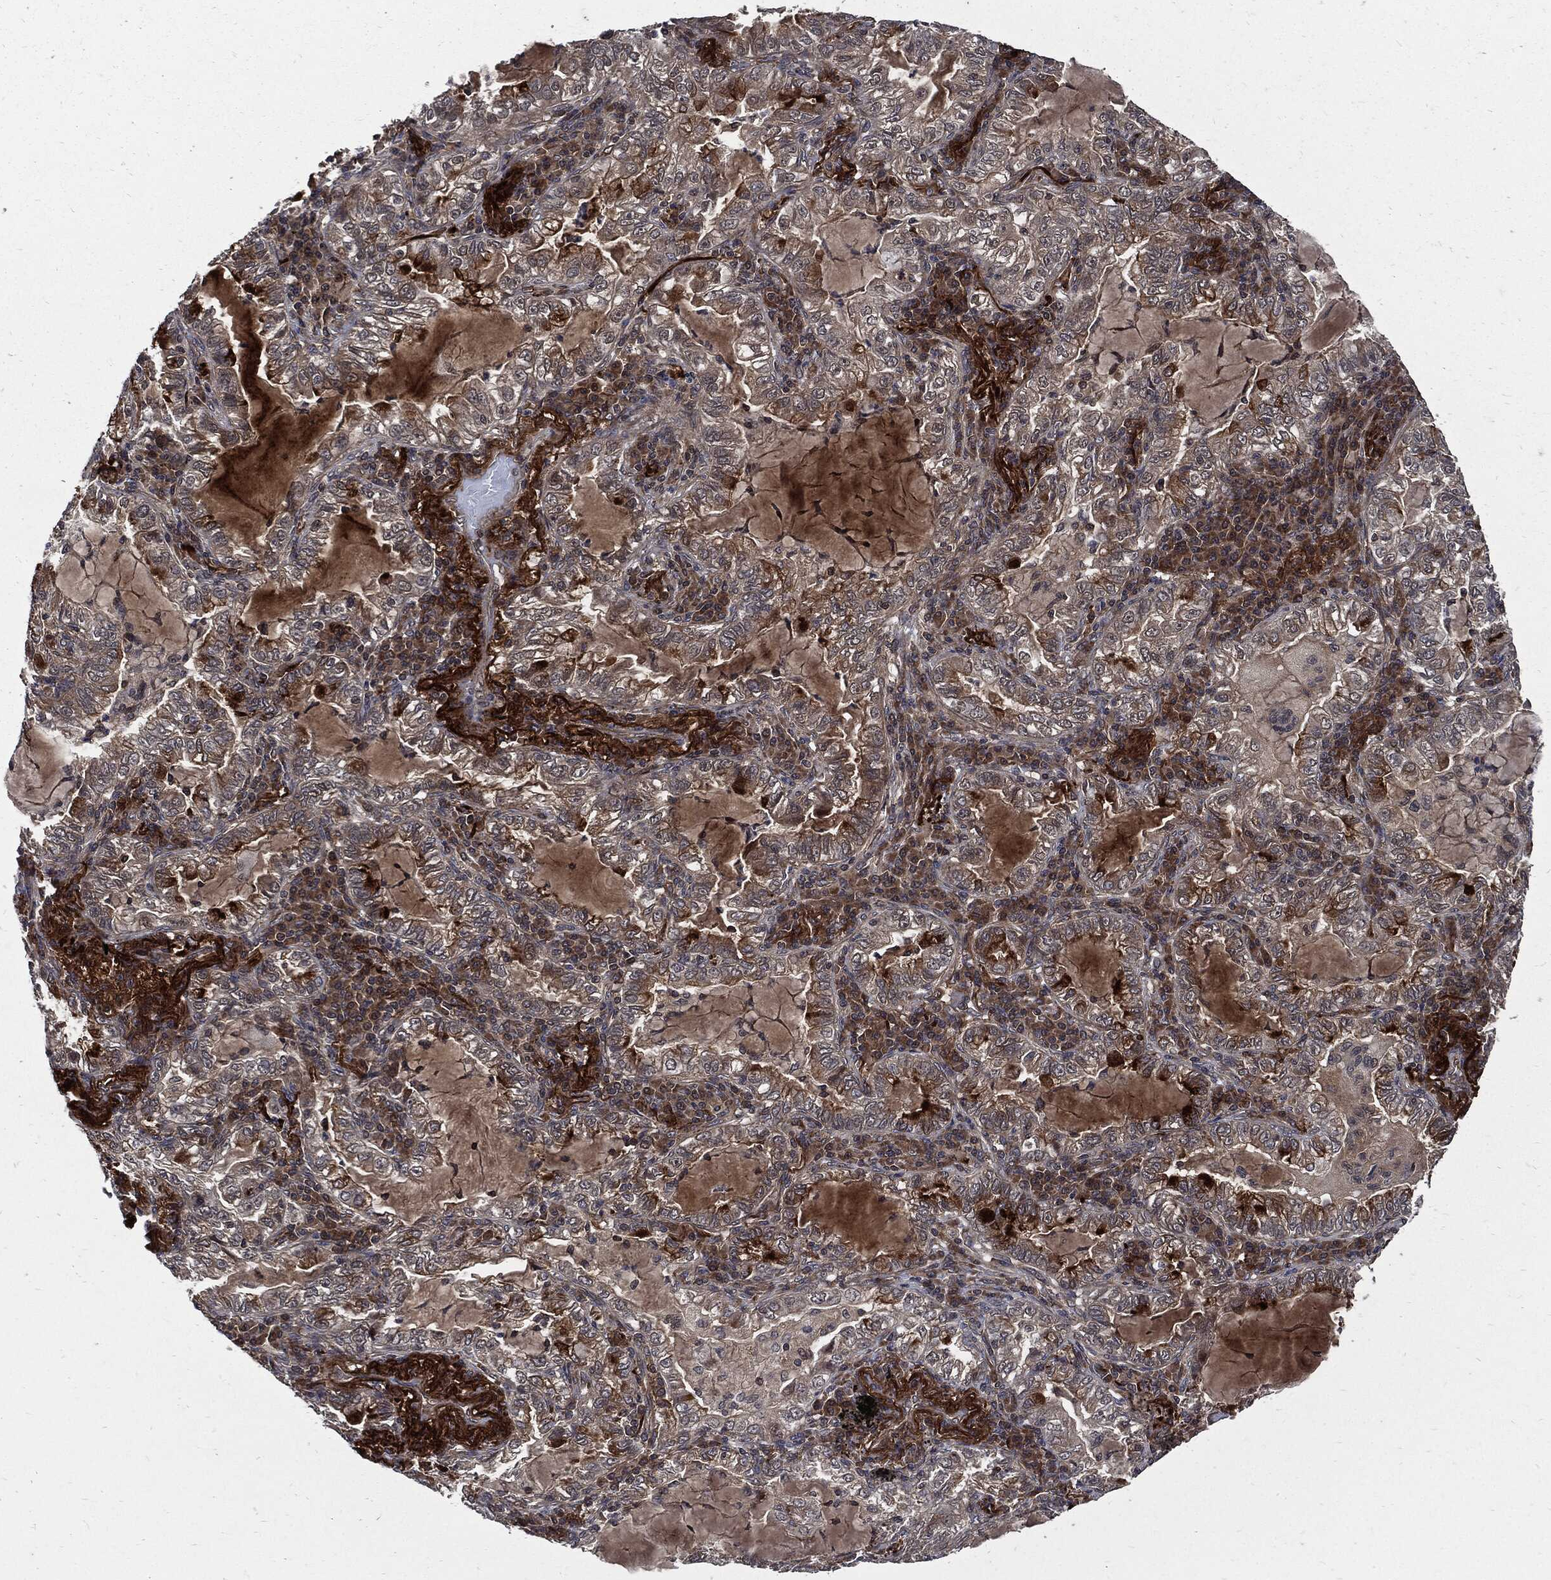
{"staining": {"intensity": "strong", "quantity": "<25%", "location": "cytoplasmic/membranous"}, "tissue": "lung cancer", "cell_type": "Tumor cells", "image_type": "cancer", "snomed": [{"axis": "morphology", "description": "Adenocarcinoma, NOS"}, {"axis": "topography", "description": "Lung"}], "caption": "Immunohistochemical staining of lung adenocarcinoma exhibits medium levels of strong cytoplasmic/membranous positivity in about <25% of tumor cells.", "gene": "CLU", "patient": {"sex": "female", "age": 73}}